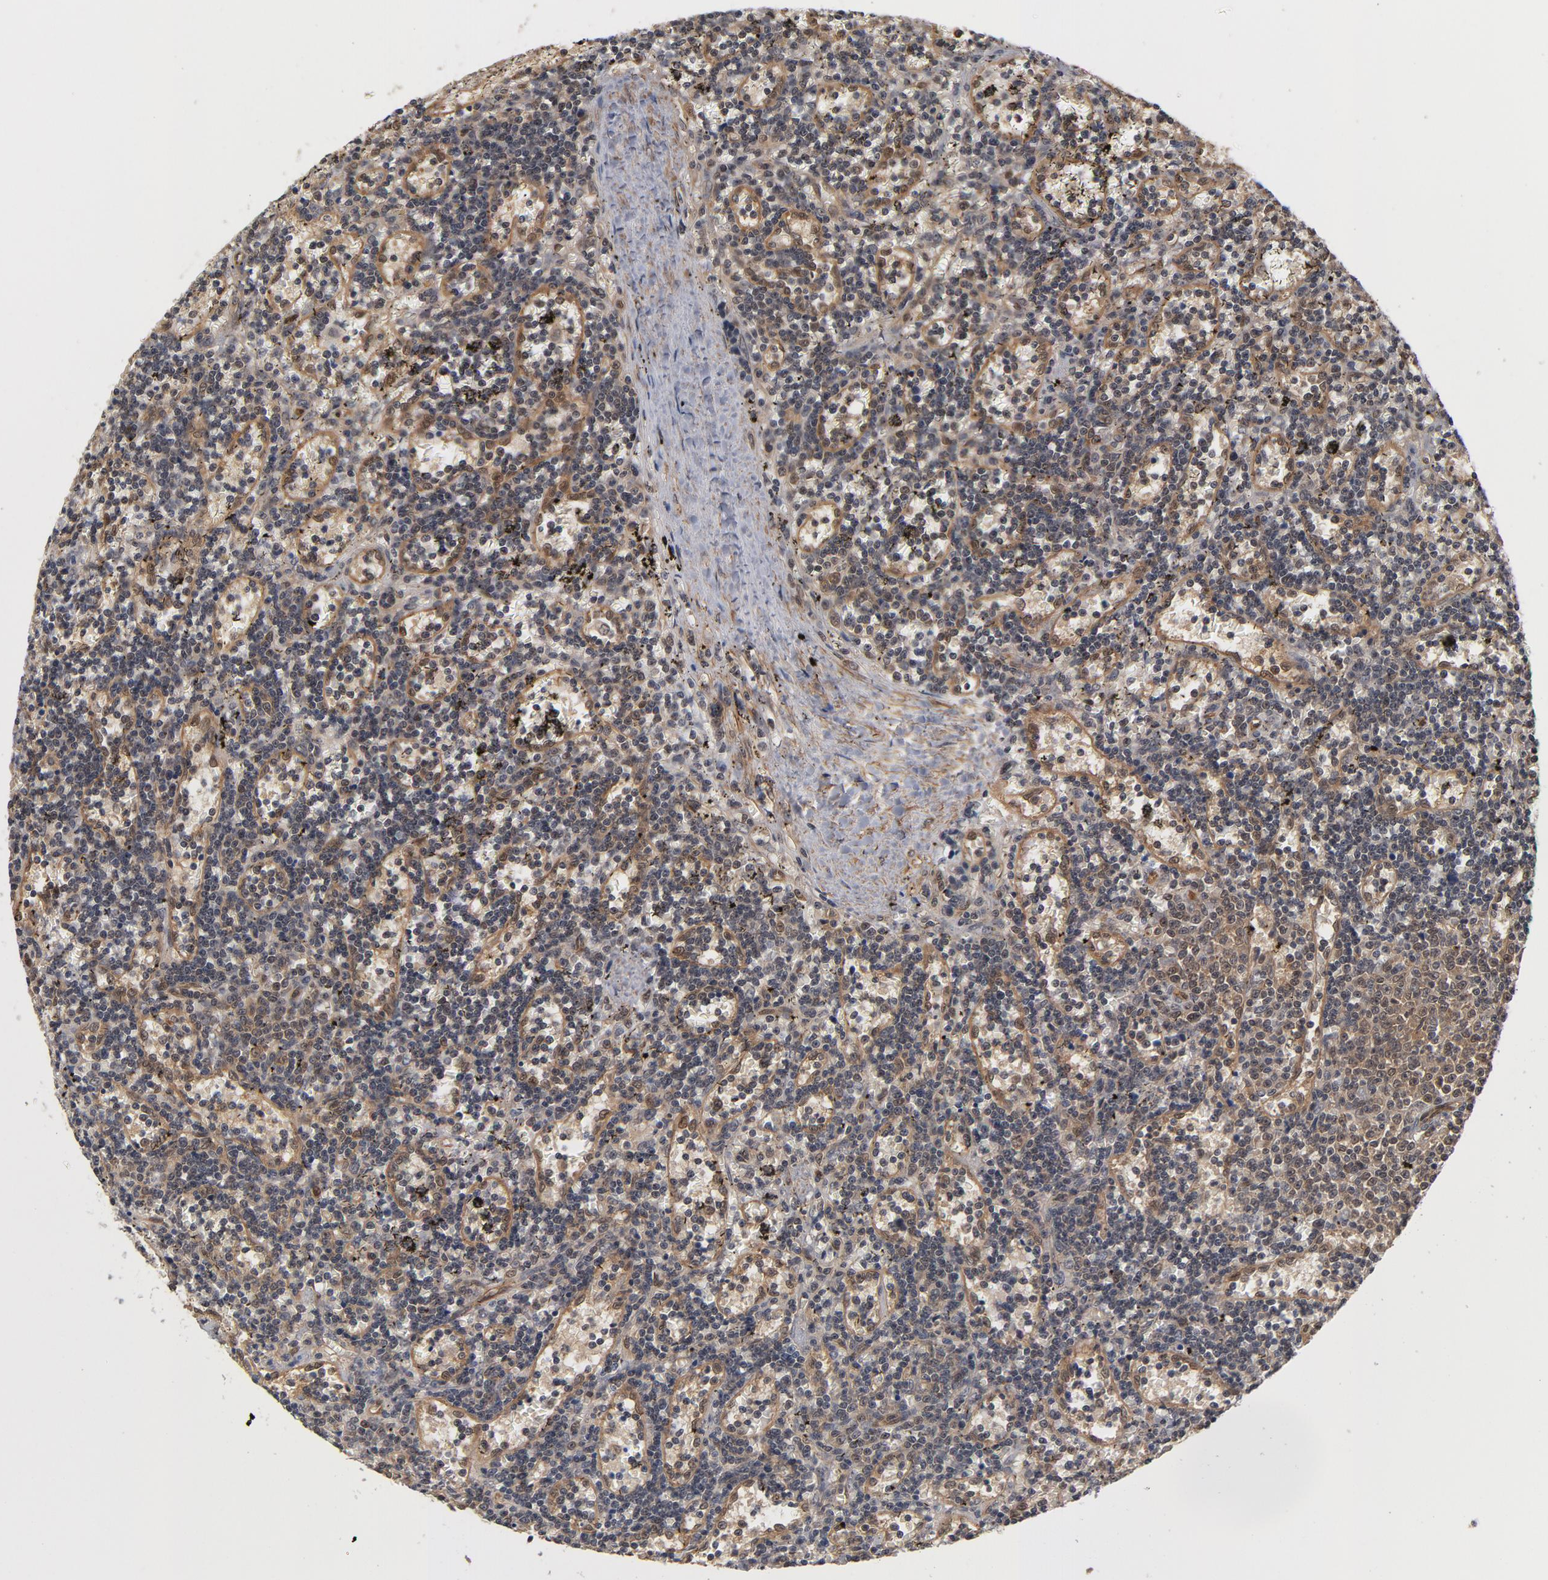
{"staining": {"intensity": "moderate", "quantity": "25%-75%", "location": "cytoplasmic/membranous"}, "tissue": "lymphoma", "cell_type": "Tumor cells", "image_type": "cancer", "snomed": [{"axis": "morphology", "description": "Malignant lymphoma, non-Hodgkin's type, Low grade"}, {"axis": "topography", "description": "Spleen"}], "caption": "Lymphoma was stained to show a protein in brown. There is medium levels of moderate cytoplasmic/membranous staining in approximately 25%-75% of tumor cells.", "gene": "CDC37", "patient": {"sex": "male", "age": 60}}